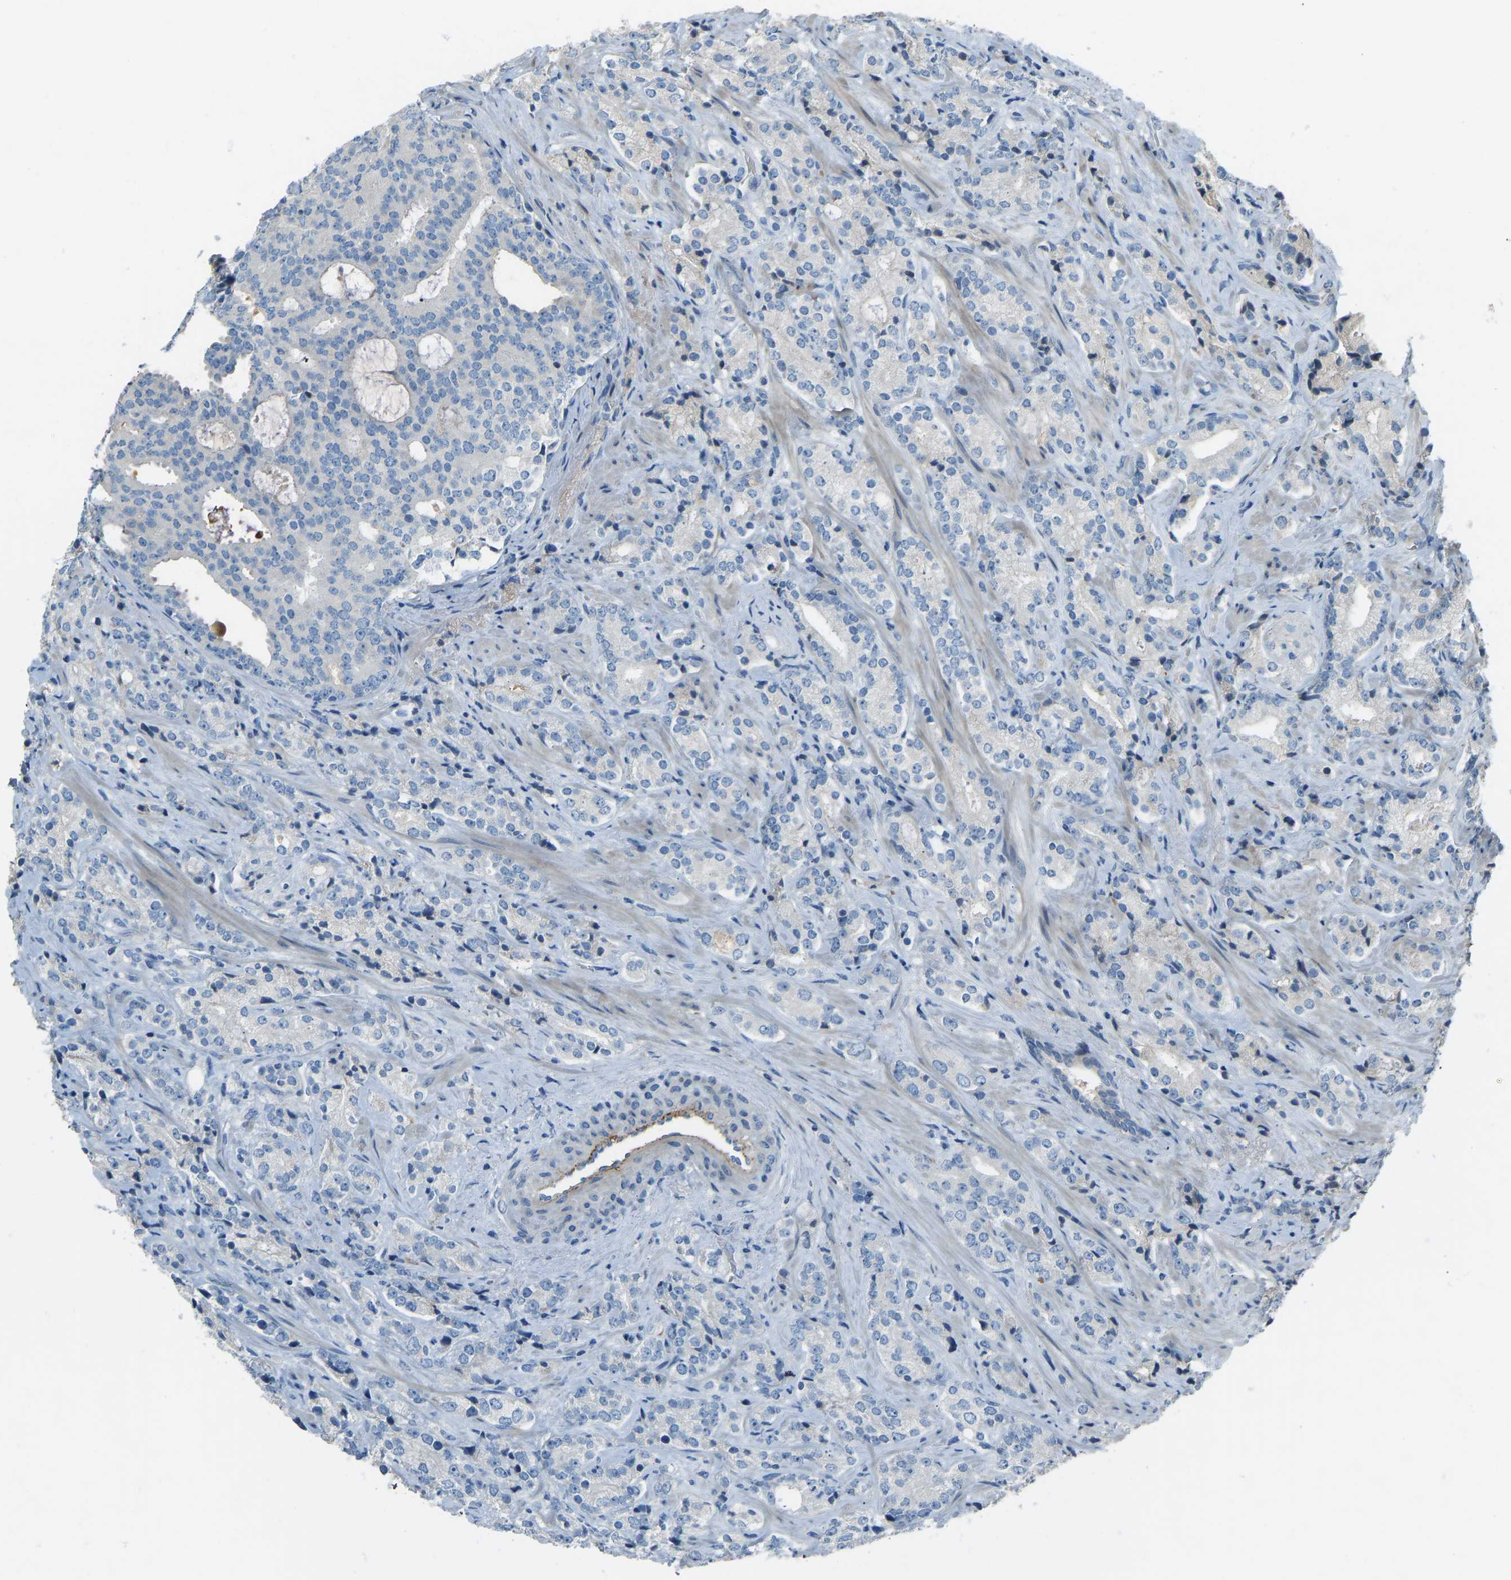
{"staining": {"intensity": "negative", "quantity": "none", "location": "none"}, "tissue": "prostate cancer", "cell_type": "Tumor cells", "image_type": "cancer", "snomed": [{"axis": "morphology", "description": "Adenocarcinoma, High grade"}, {"axis": "topography", "description": "Prostate"}], "caption": "DAB immunohistochemical staining of human prostate cancer demonstrates no significant staining in tumor cells. Brightfield microscopy of immunohistochemistry (IHC) stained with DAB (3,3'-diaminobenzidine) (brown) and hematoxylin (blue), captured at high magnification.", "gene": "FBLN2", "patient": {"sex": "male", "age": 71}}